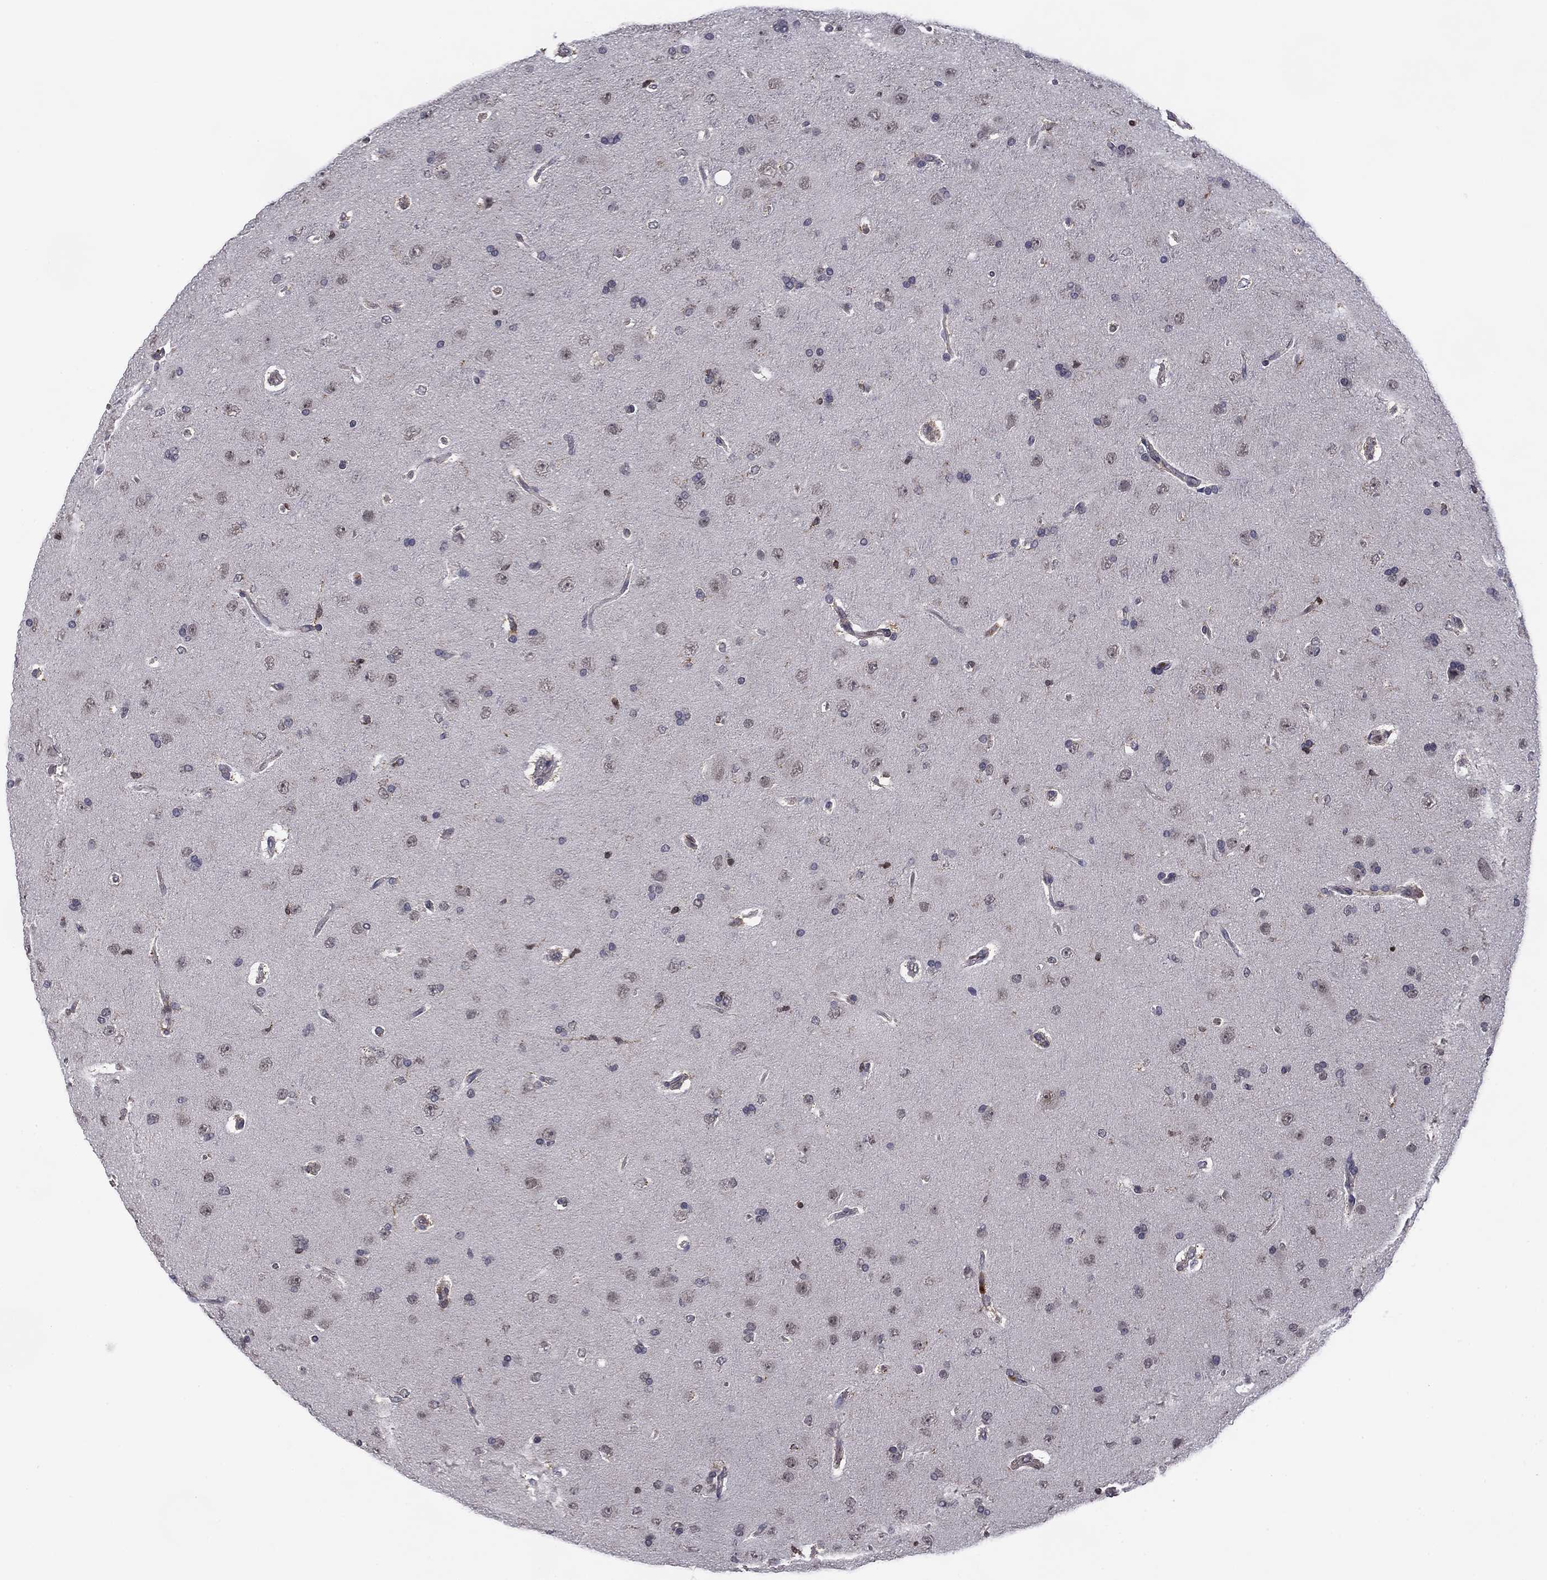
{"staining": {"intensity": "negative", "quantity": "none", "location": "none"}, "tissue": "glioma", "cell_type": "Tumor cells", "image_type": "cancer", "snomed": [{"axis": "morphology", "description": "Glioma, malignant, NOS"}, {"axis": "topography", "description": "Cerebral cortex"}], "caption": "High magnification brightfield microscopy of glioma stained with DAB (3,3'-diaminobenzidine) (brown) and counterstained with hematoxylin (blue): tumor cells show no significant positivity. (DAB (3,3'-diaminobenzidine) immunohistochemistry (IHC), high magnification).", "gene": "PLCB2", "patient": {"sex": "male", "age": 58}}